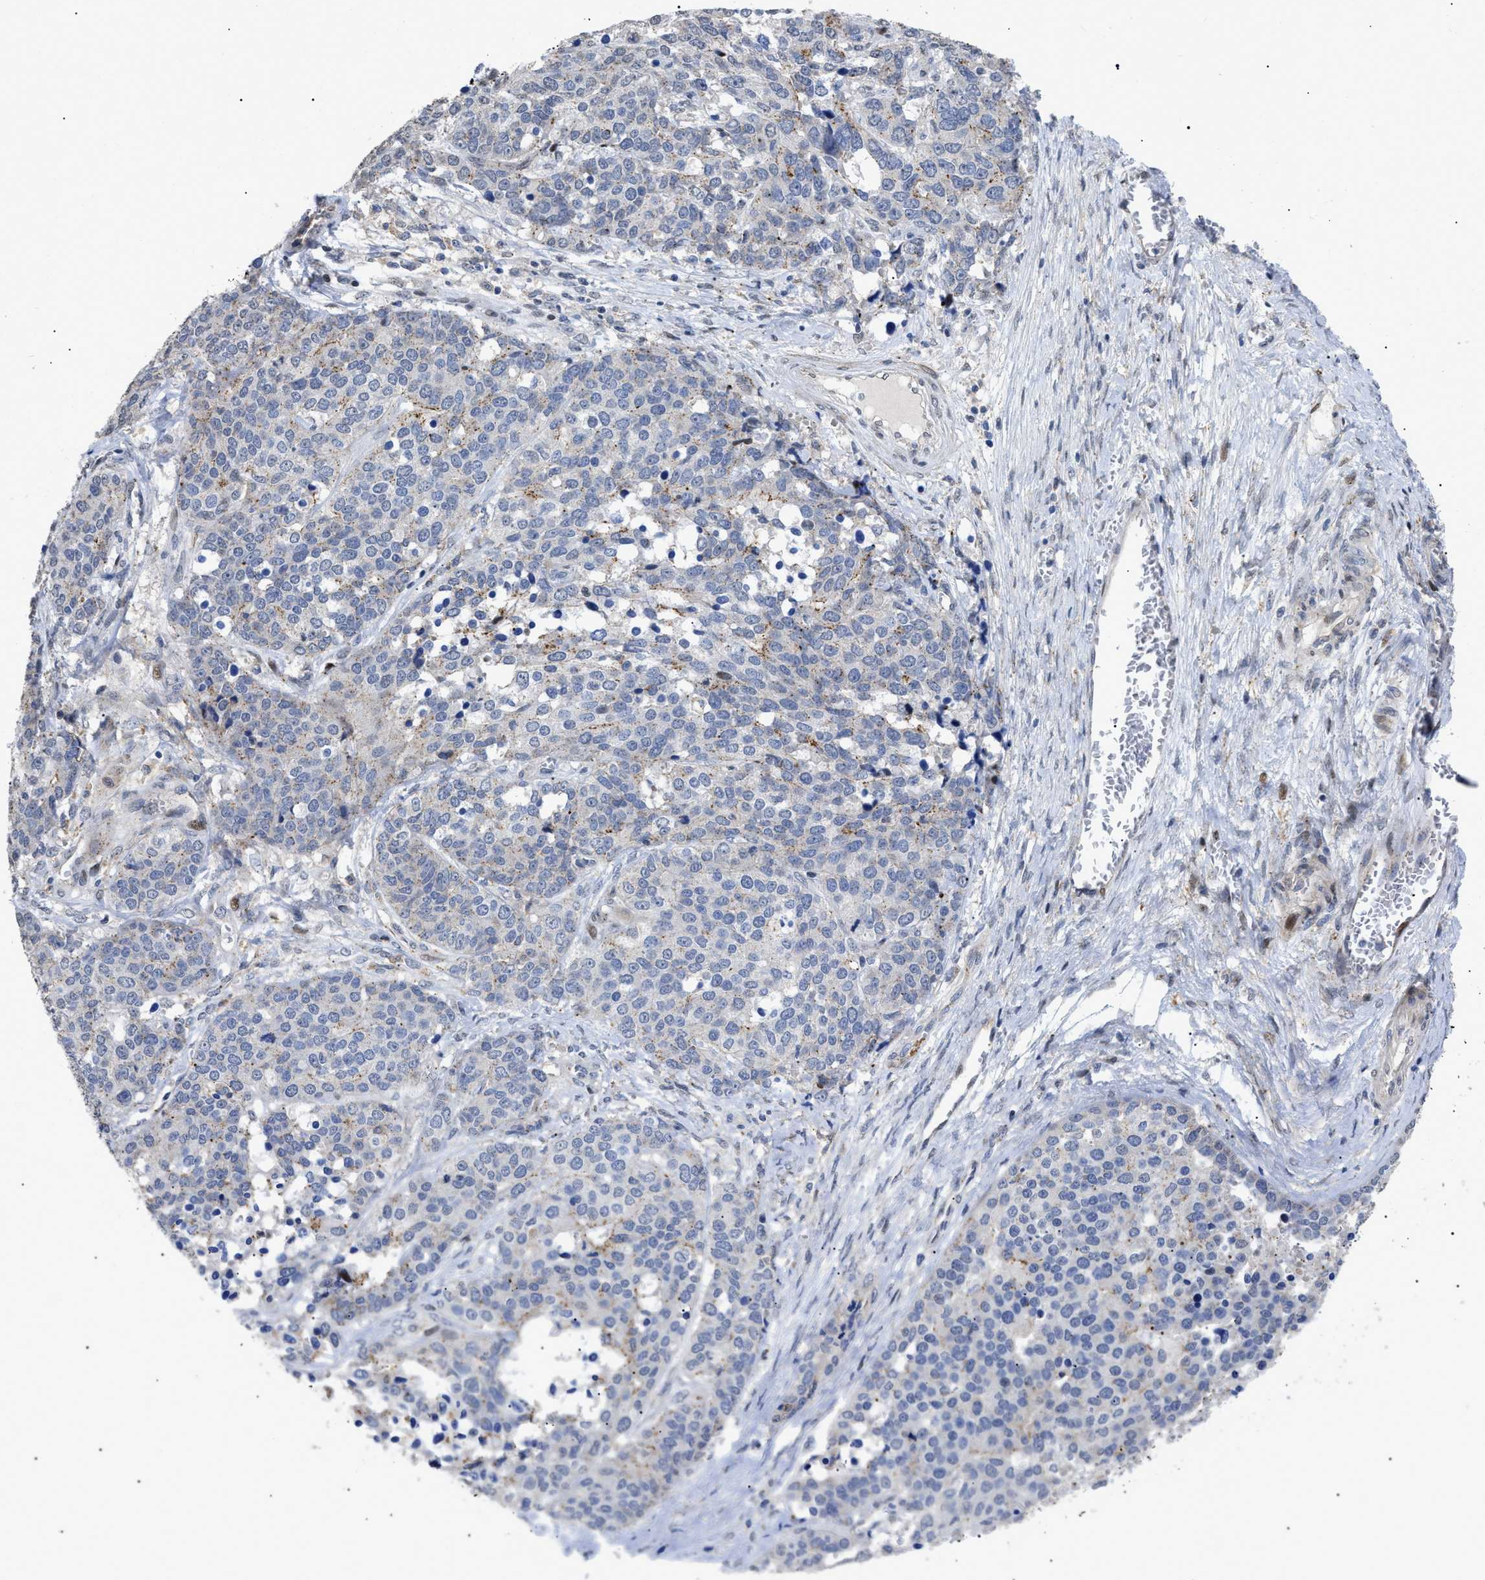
{"staining": {"intensity": "negative", "quantity": "none", "location": "none"}, "tissue": "ovarian cancer", "cell_type": "Tumor cells", "image_type": "cancer", "snomed": [{"axis": "morphology", "description": "Cystadenocarcinoma, serous, NOS"}, {"axis": "topography", "description": "Ovary"}], "caption": "This is an immunohistochemistry photomicrograph of ovarian serous cystadenocarcinoma. There is no expression in tumor cells.", "gene": "SFXN5", "patient": {"sex": "female", "age": 44}}